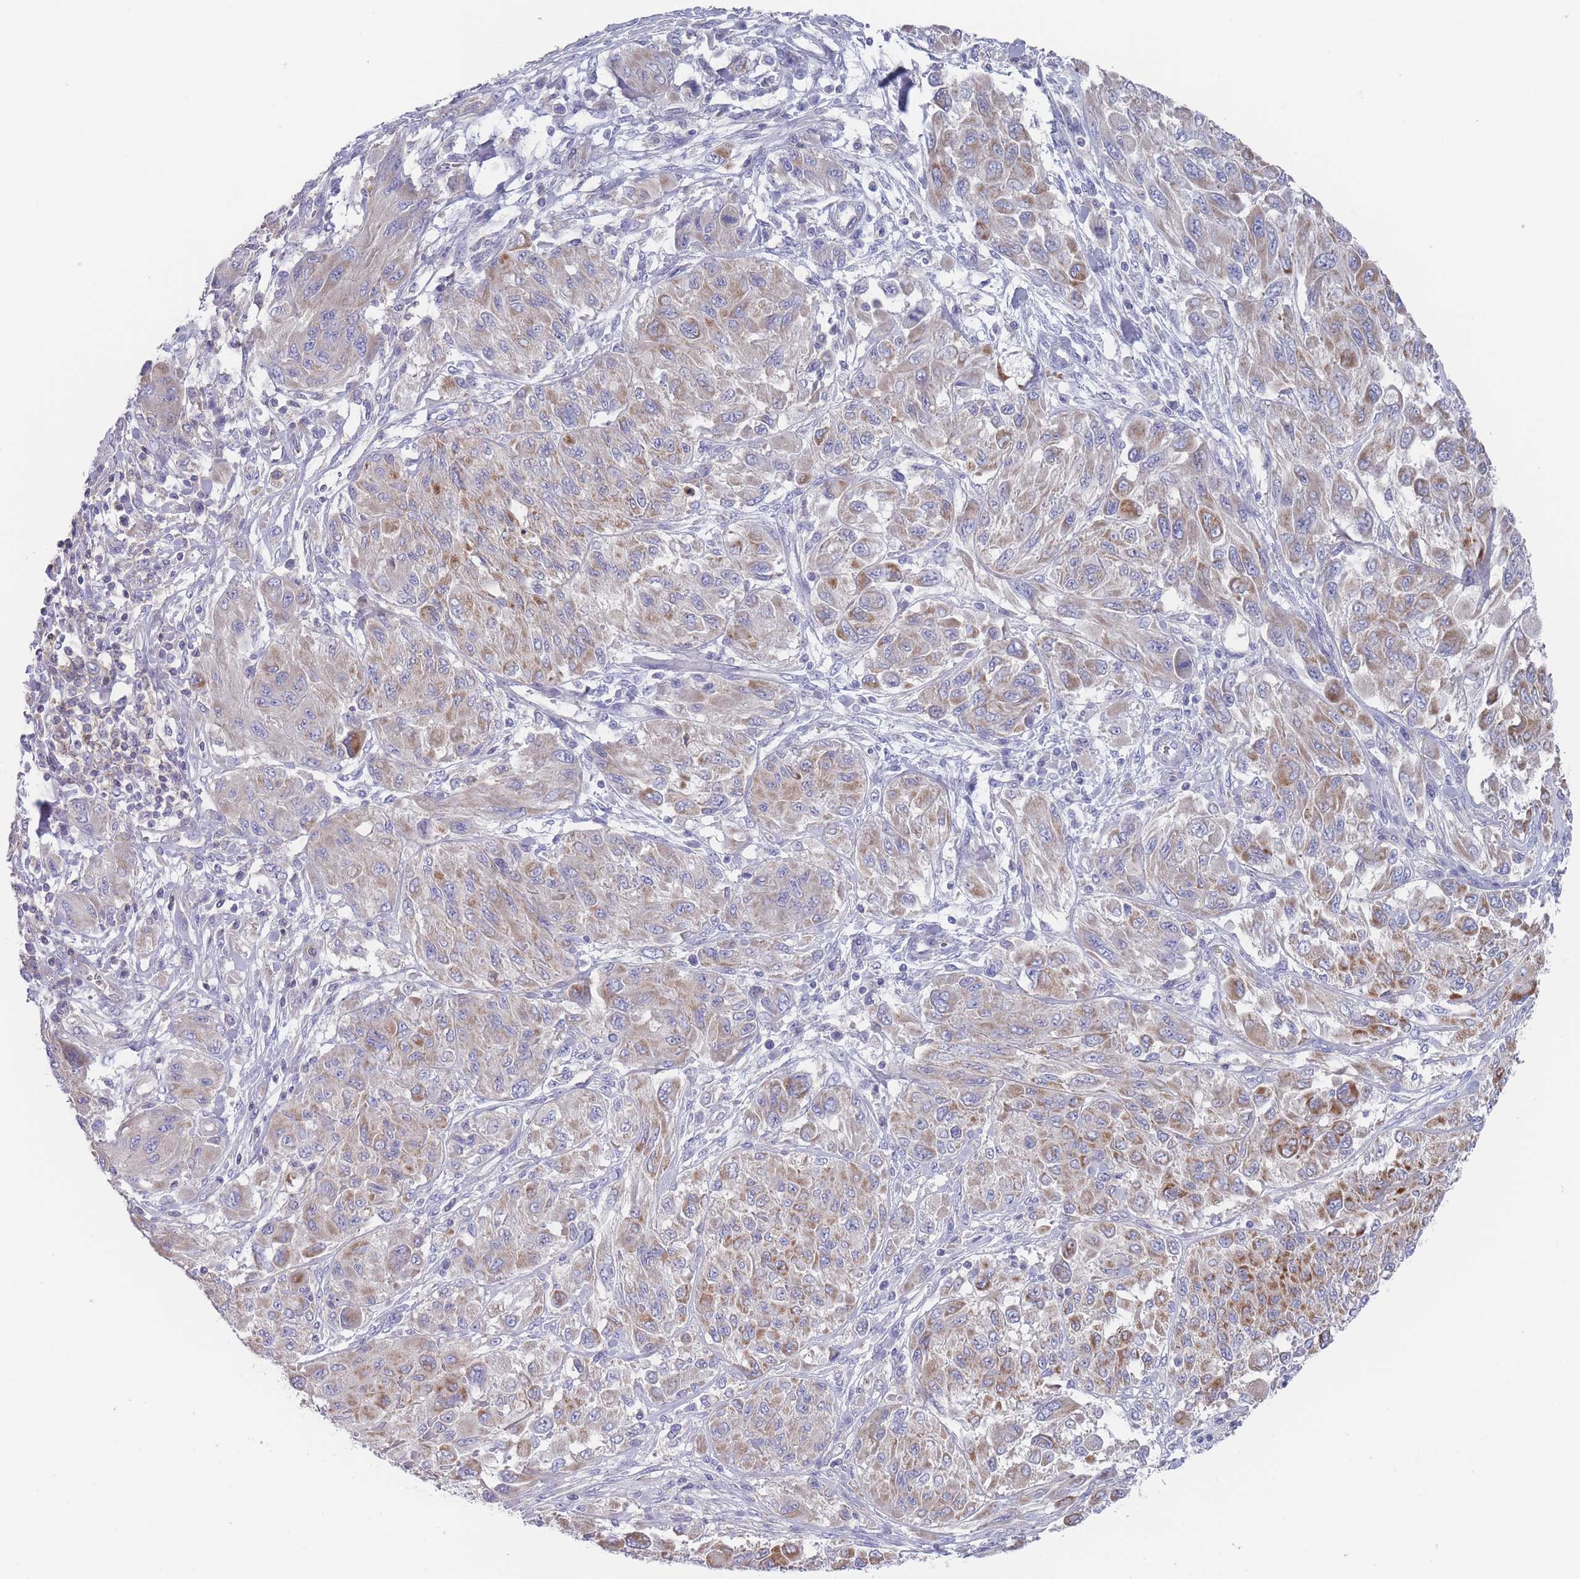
{"staining": {"intensity": "moderate", "quantity": "25%-75%", "location": "cytoplasmic/membranous"}, "tissue": "melanoma", "cell_type": "Tumor cells", "image_type": "cancer", "snomed": [{"axis": "morphology", "description": "Malignant melanoma, NOS"}, {"axis": "topography", "description": "Skin"}], "caption": "Immunohistochemical staining of human malignant melanoma shows medium levels of moderate cytoplasmic/membranous positivity in about 25%-75% of tumor cells.", "gene": "SCCPDH", "patient": {"sex": "female", "age": 91}}